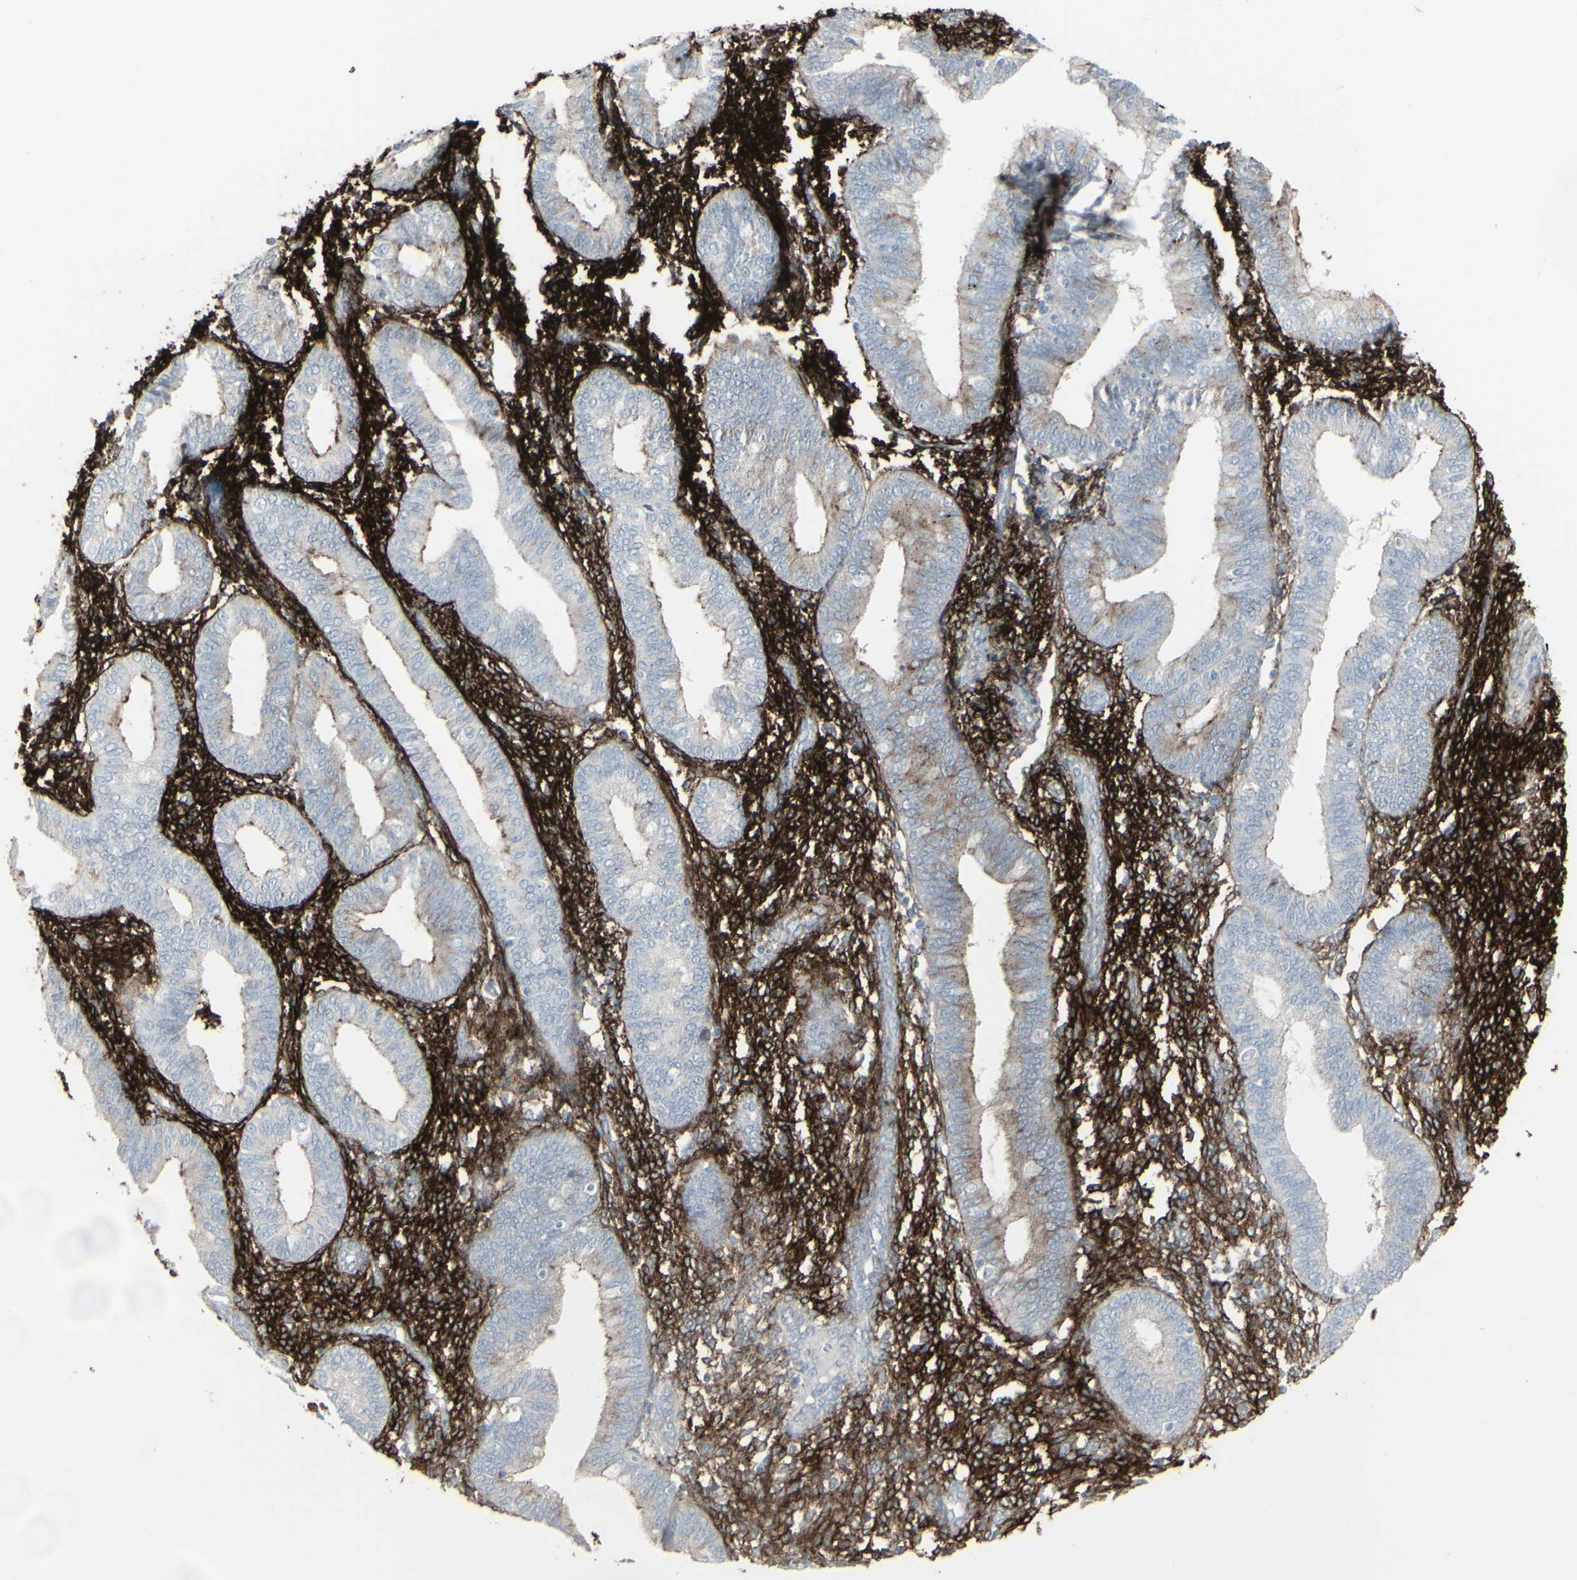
{"staining": {"intensity": "strong", "quantity": ">75%", "location": "cytoplasmic/membranous"}, "tissue": "endometrium", "cell_type": "Cells in endometrial stroma", "image_type": "normal", "snomed": [{"axis": "morphology", "description": "Normal tissue, NOS"}, {"axis": "topography", "description": "Endometrium"}], "caption": "Immunohistochemistry (IHC) of normal endometrium shows high levels of strong cytoplasmic/membranous positivity in approximately >75% of cells in endometrial stroma.", "gene": "GJA1", "patient": {"sex": "female", "age": 61}}